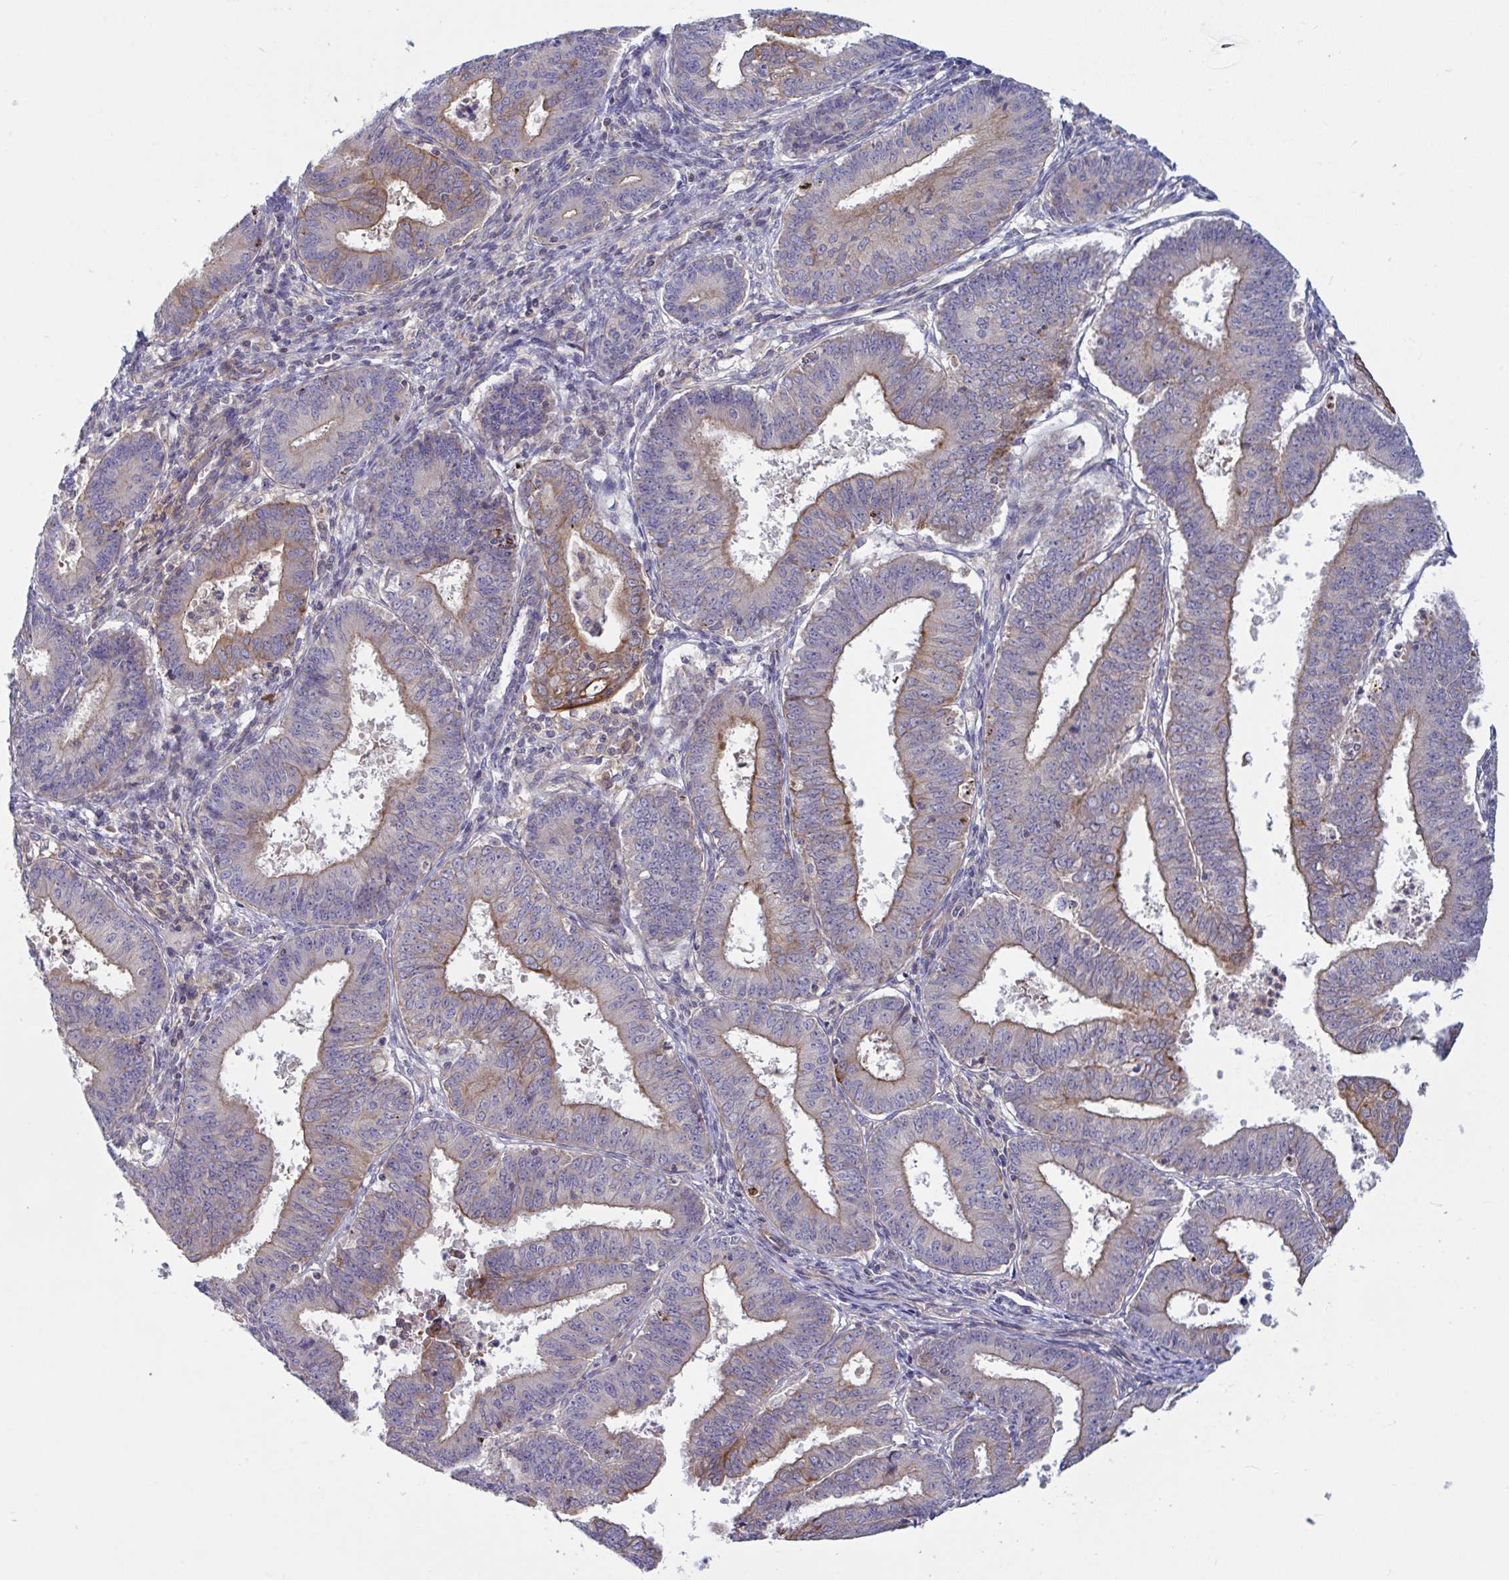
{"staining": {"intensity": "moderate", "quantity": "25%-75%", "location": "cytoplasmic/membranous"}, "tissue": "endometrial cancer", "cell_type": "Tumor cells", "image_type": "cancer", "snomed": [{"axis": "morphology", "description": "Adenocarcinoma, NOS"}, {"axis": "topography", "description": "Endometrium"}], "caption": "Tumor cells exhibit moderate cytoplasmic/membranous positivity in about 25%-75% of cells in endometrial cancer. Immunohistochemistry (ihc) stains the protein of interest in brown and the nuclei are stained blue.", "gene": "TANK", "patient": {"sex": "female", "age": 73}}